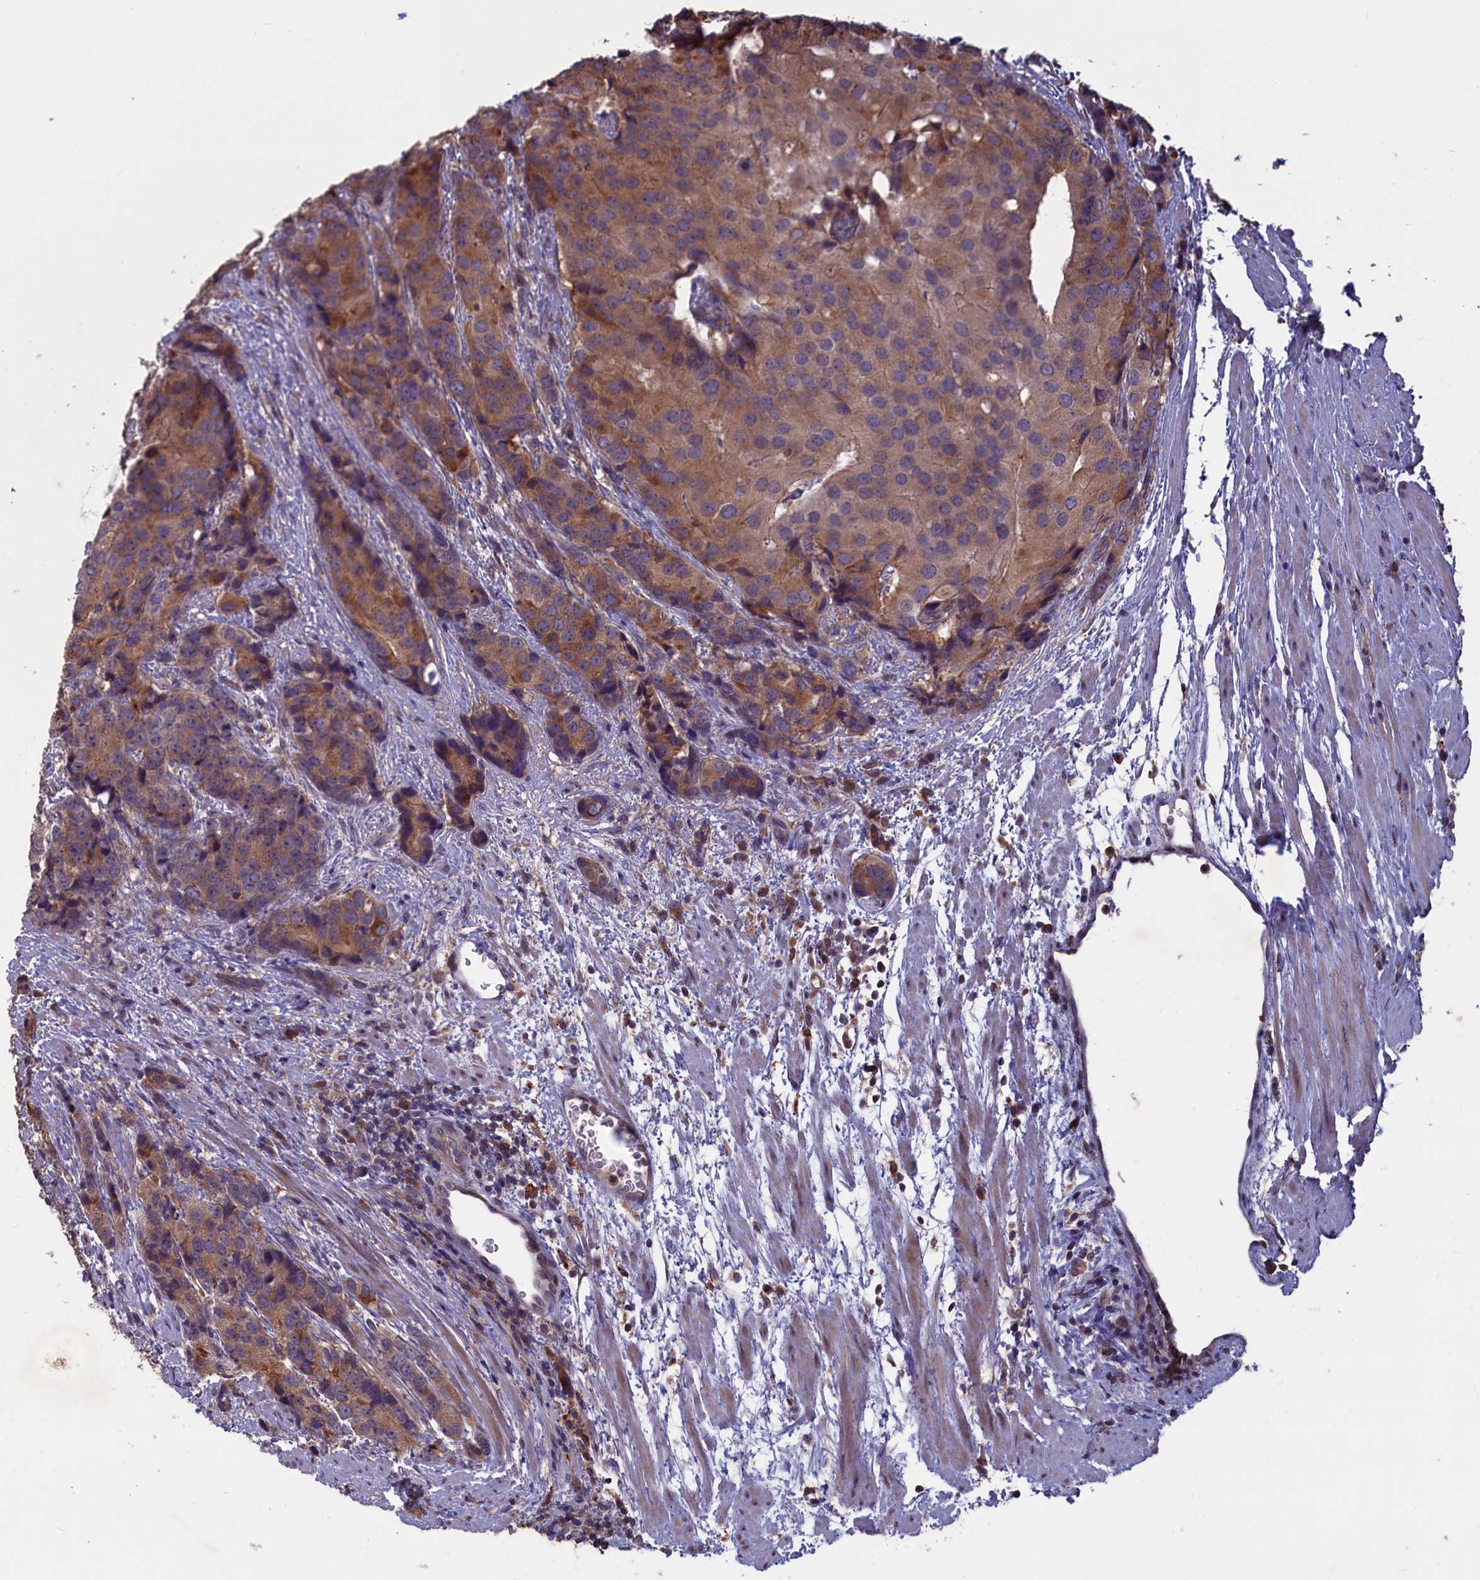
{"staining": {"intensity": "moderate", "quantity": ">75%", "location": "cytoplasmic/membranous"}, "tissue": "prostate cancer", "cell_type": "Tumor cells", "image_type": "cancer", "snomed": [{"axis": "morphology", "description": "Adenocarcinoma, High grade"}, {"axis": "topography", "description": "Prostate"}], "caption": "Moderate cytoplasmic/membranous staining is seen in approximately >75% of tumor cells in prostate cancer (high-grade adenocarcinoma). (Brightfield microscopy of DAB IHC at high magnification).", "gene": "CACTIN", "patient": {"sex": "male", "age": 62}}